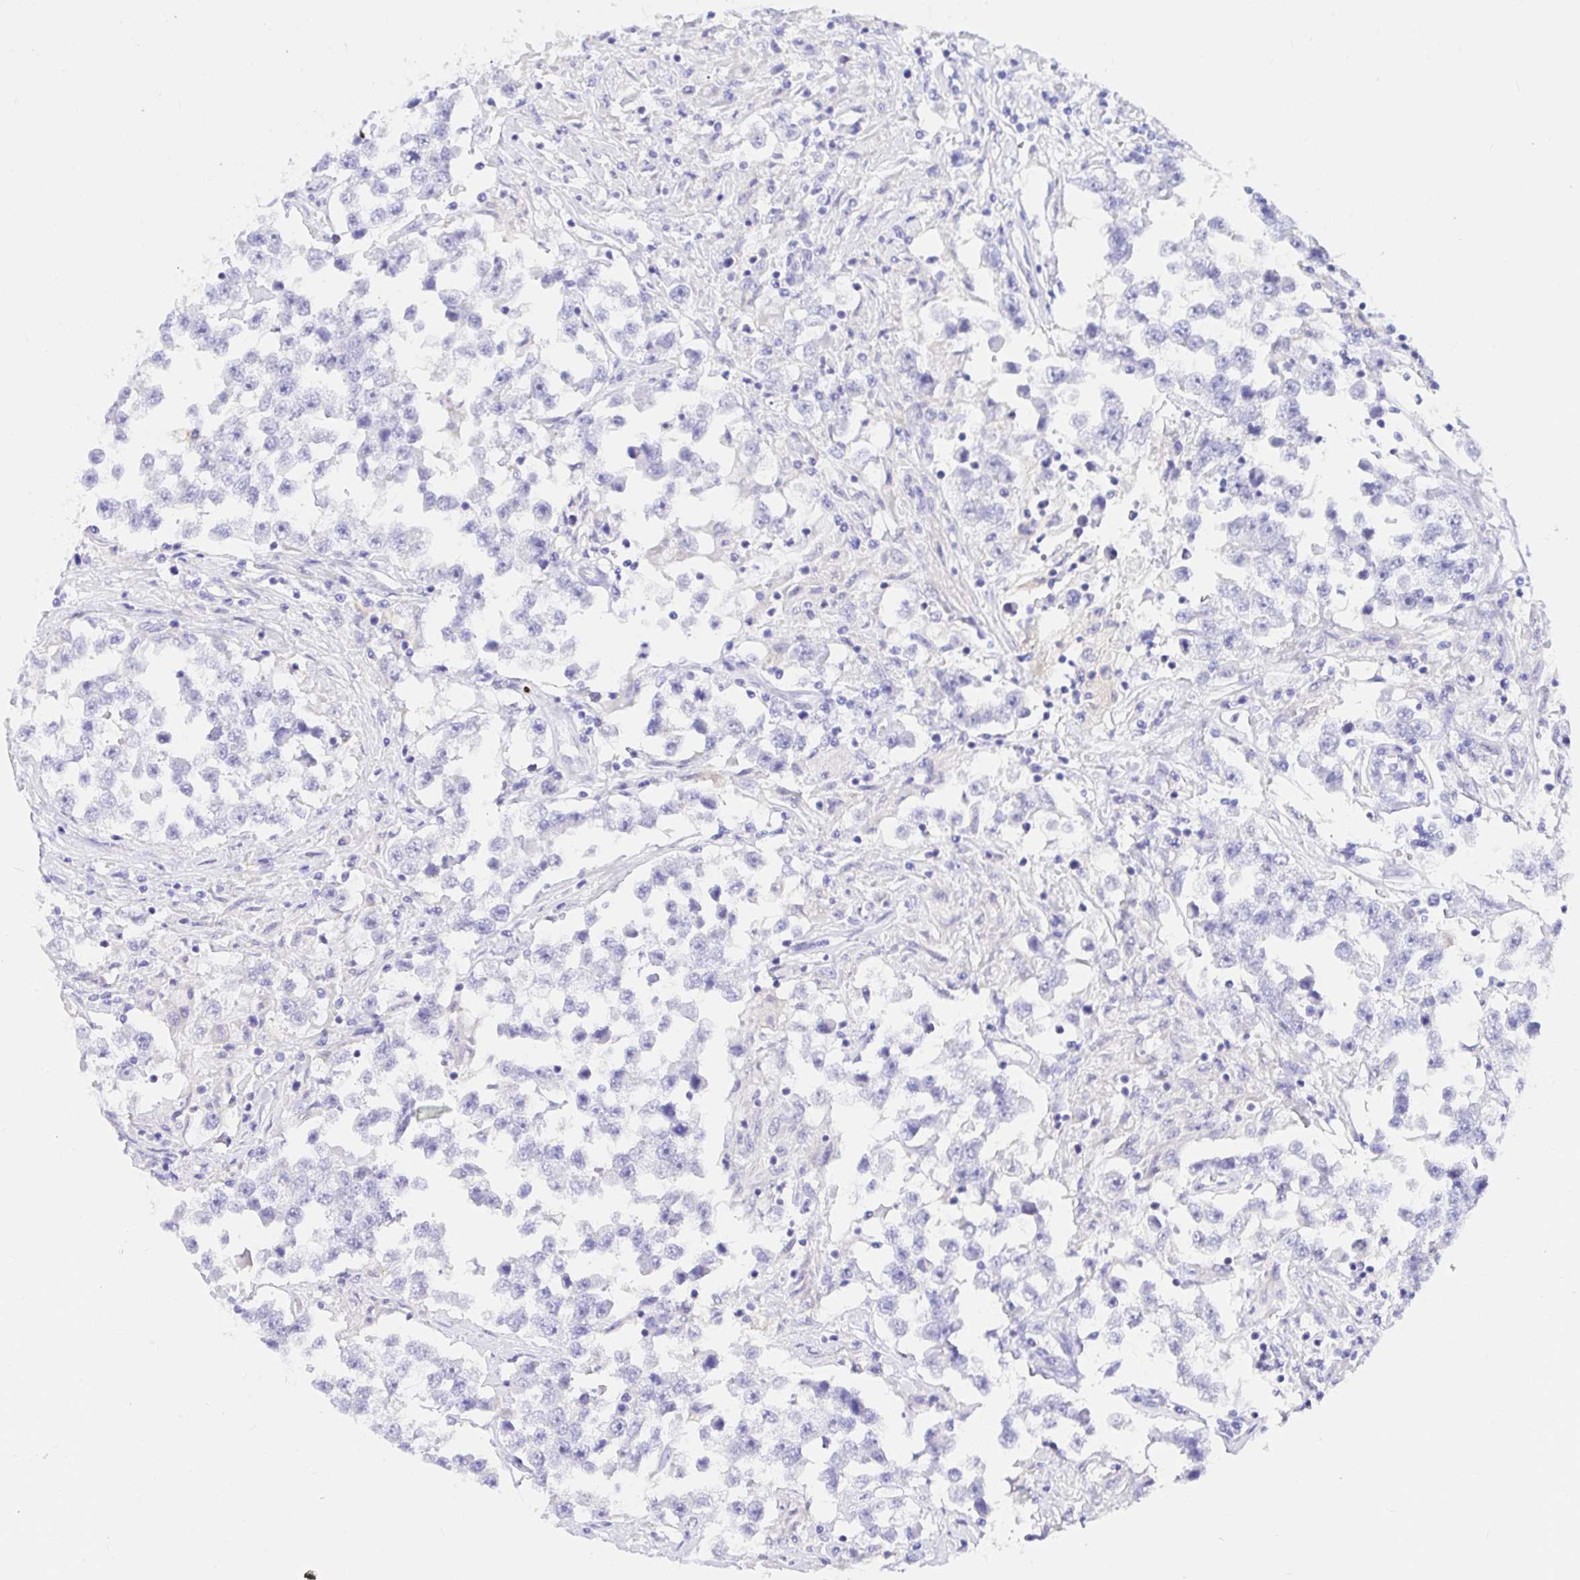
{"staining": {"intensity": "negative", "quantity": "none", "location": "none"}, "tissue": "testis cancer", "cell_type": "Tumor cells", "image_type": "cancer", "snomed": [{"axis": "morphology", "description": "Seminoma, NOS"}, {"axis": "topography", "description": "Testis"}], "caption": "High magnification brightfield microscopy of testis seminoma stained with DAB (brown) and counterstained with hematoxylin (blue): tumor cells show no significant expression.", "gene": "BACE2", "patient": {"sex": "male", "age": 46}}